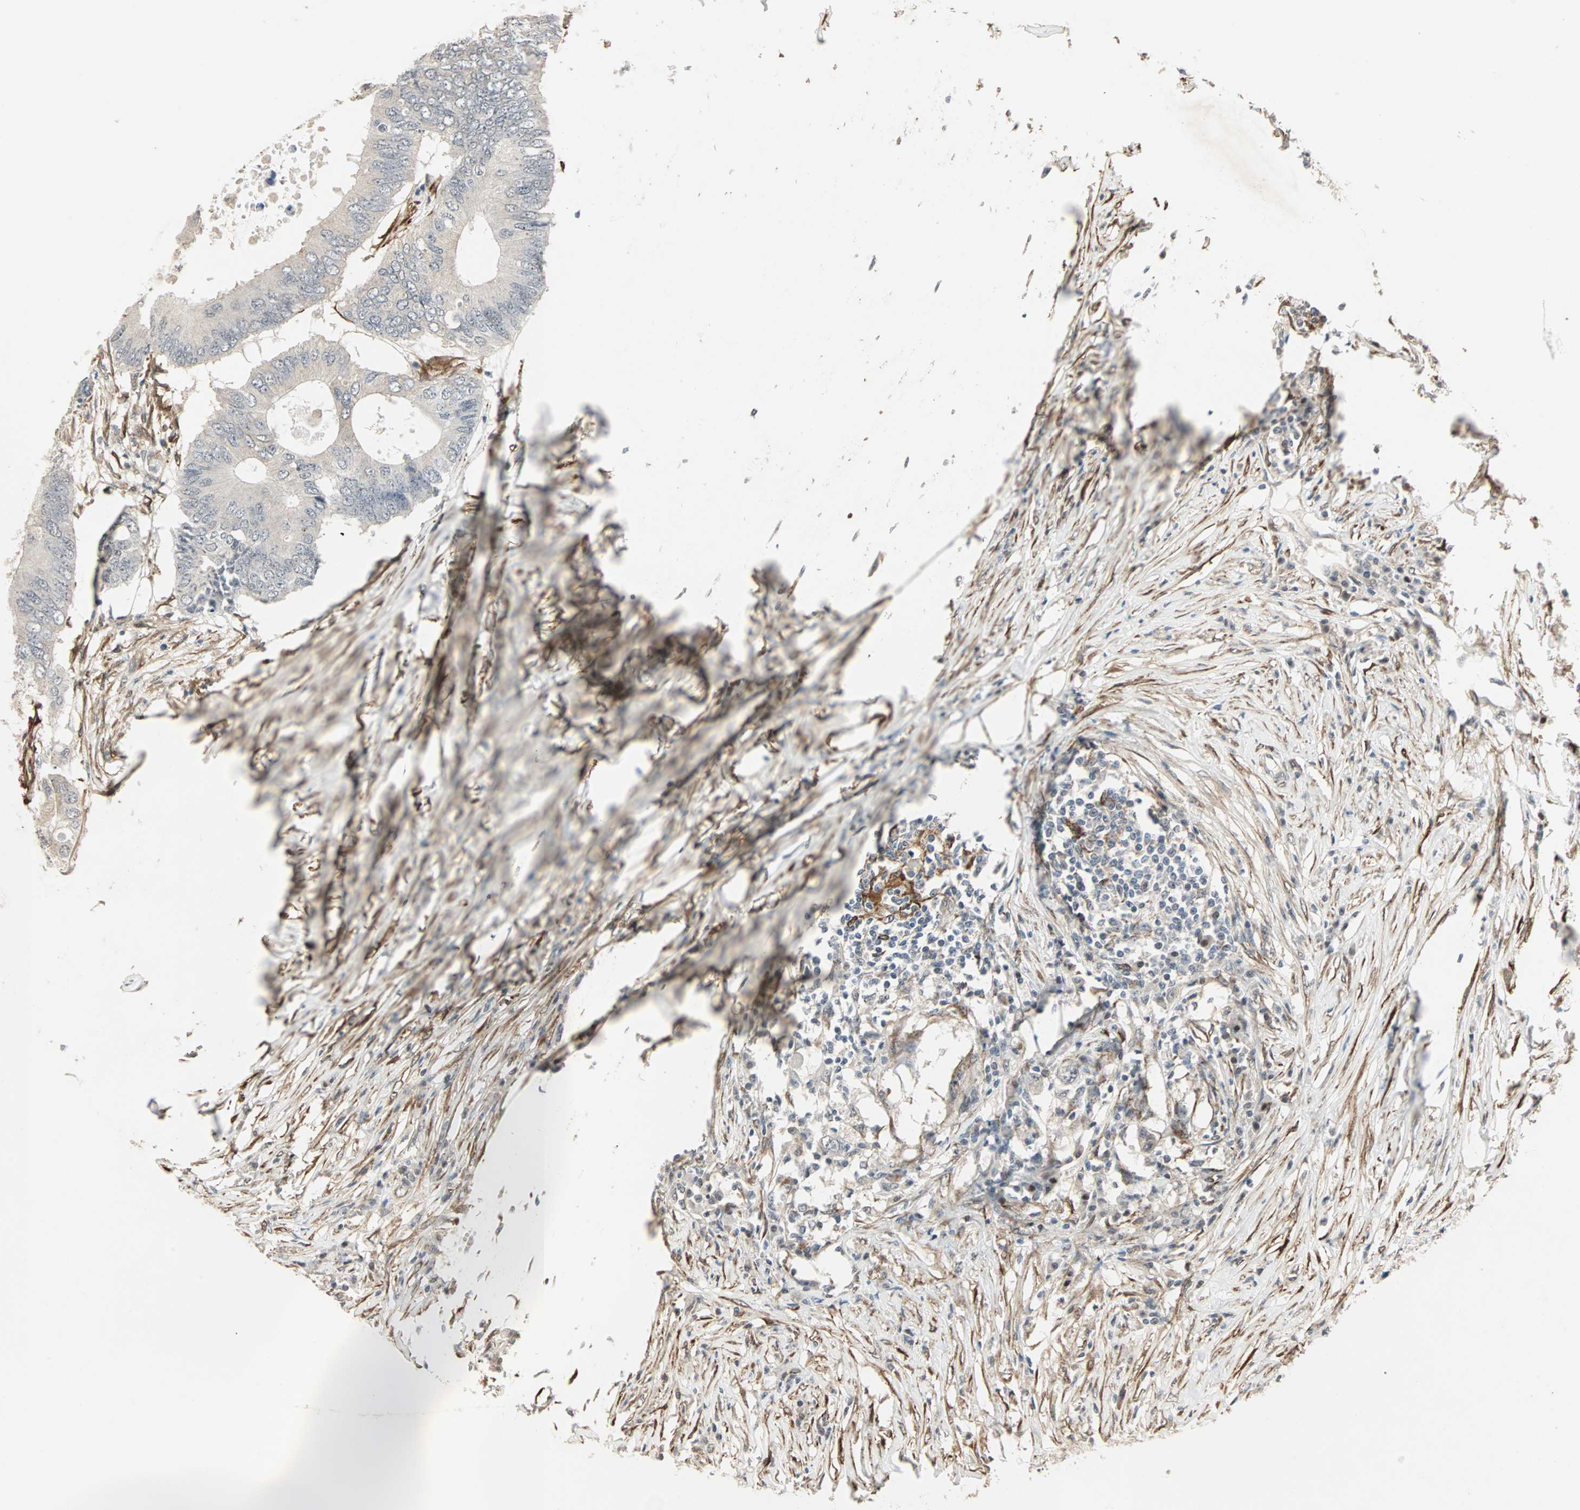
{"staining": {"intensity": "negative", "quantity": "none", "location": "none"}, "tissue": "colorectal cancer", "cell_type": "Tumor cells", "image_type": "cancer", "snomed": [{"axis": "morphology", "description": "Adenocarcinoma, NOS"}, {"axis": "topography", "description": "Colon"}], "caption": "Immunohistochemistry (IHC) micrograph of colorectal adenocarcinoma stained for a protein (brown), which reveals no staining in tumor cells. (DAB immunohistochemistry (IHC) with hematoxylin counter stain).", "gene": "TRPV4", "patient": {"sex": "male", "age": 71}}